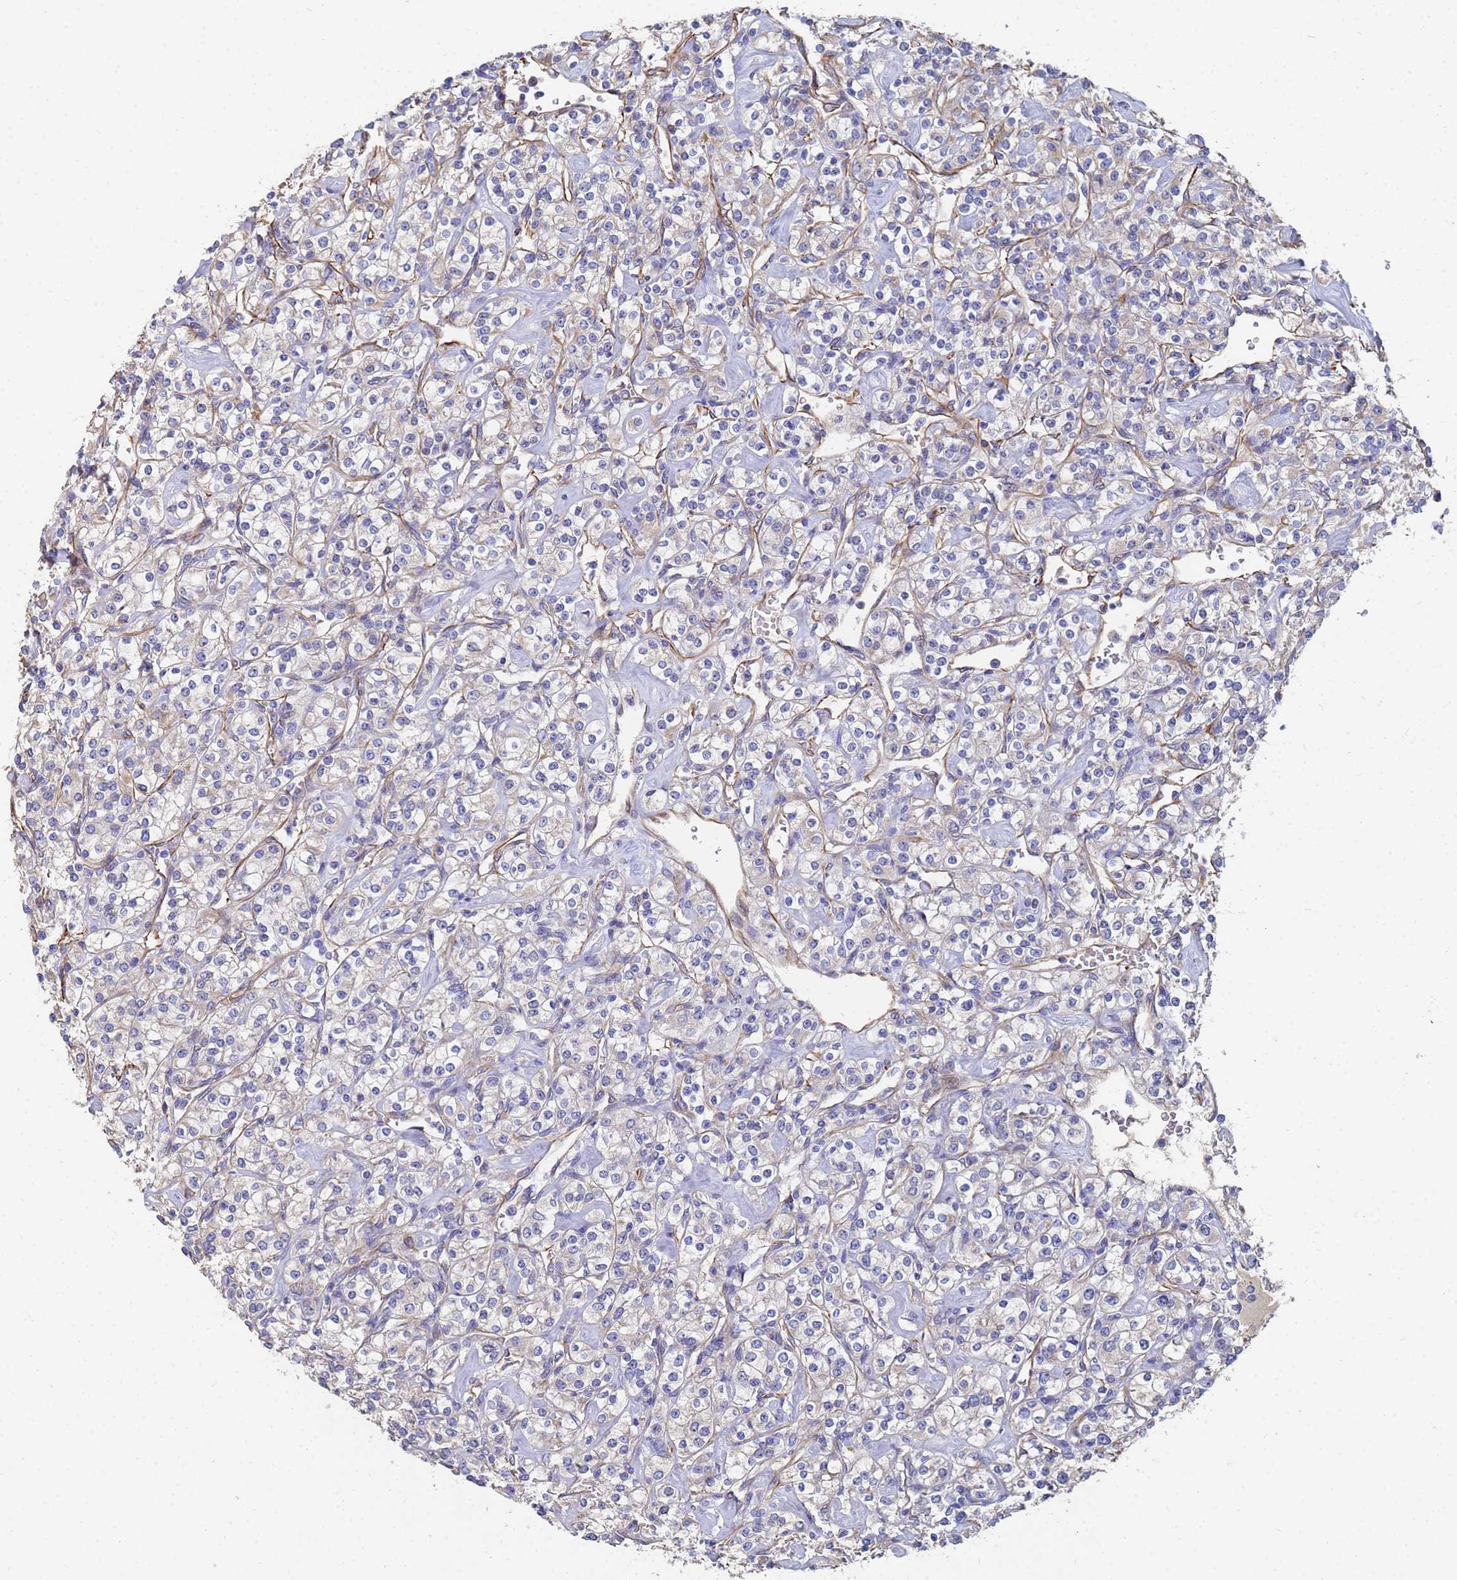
{"staining": {"intensity": "negative", "quantity": "none", "location": "none"}, "tissue": "renal cancer", "cell_type": "Tumor cells", "image_type": "cancer", "snomed": [{"axis": "morphology", "description": "Adenocarcinoma, NOS"}, {"axis": "topography", "description": "Kidney"}], "caption": "This is an IHC micrograph of human renal cancer (adenocarcinoma). There is no expression in tumor cells.", "gene": "SYT13", "patient": {"sex": "male", "age": 77}}